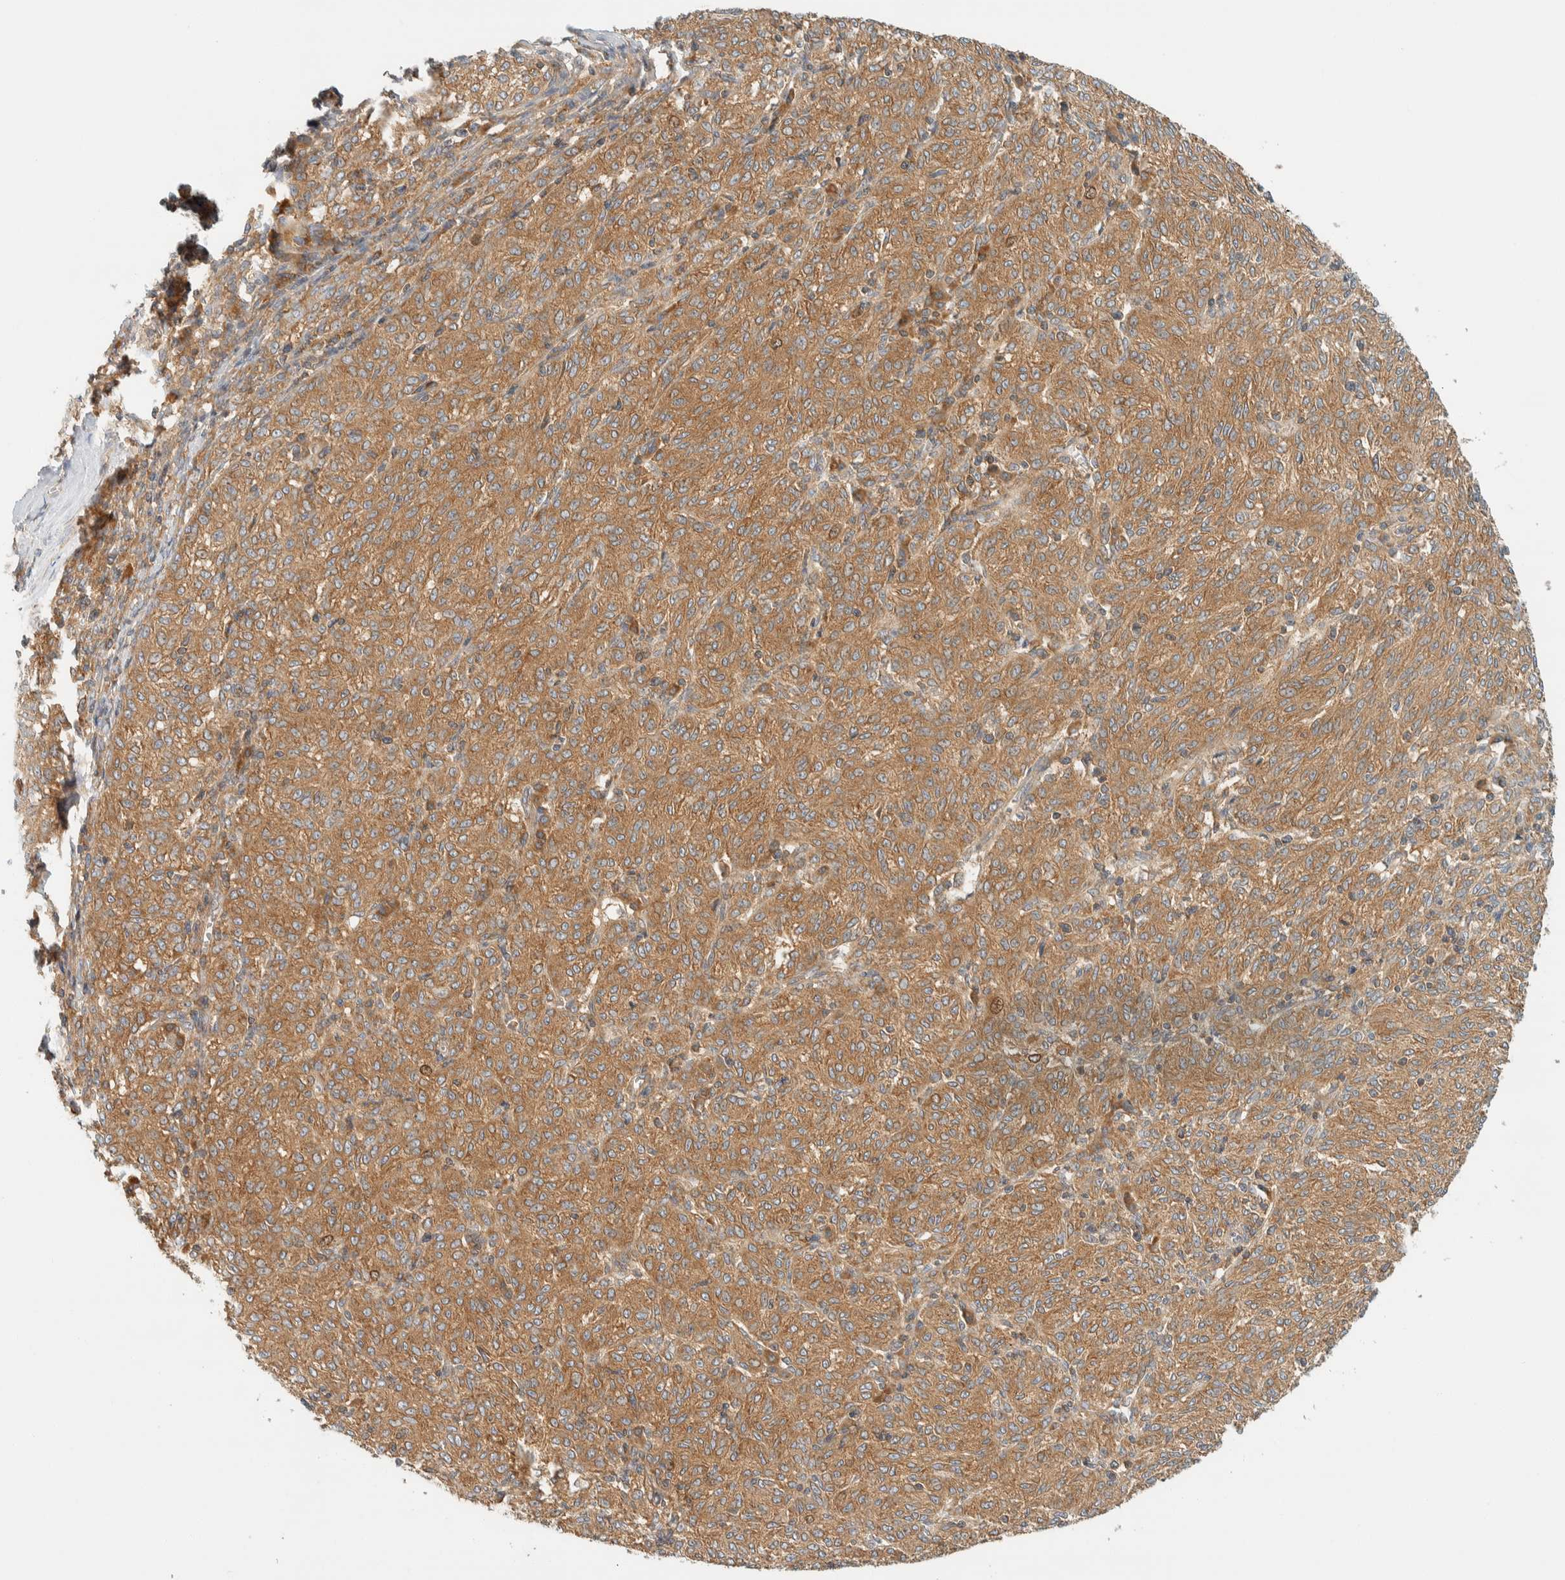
{"staining": {"intensity": "moderate", "quantity": ">75%", "location": "cytoplasmic/membranous"}, "tissue": "melanoma", "cell_type": "Tumor cells", "image_type": "cancer", "snomed": [{"axis": "morphology", "description": "Malignant melanoma, NOS"}, {"axis": "topography", "description": "Skin"}], "caption": "High-magnification brightfield microscopy of malignant melanoma stained with DAB (3,3'-diaminobenzidine) (brown) and counterstained with hematoxylin (blue). tumor cells exhibit moderate cytoplasmic/membranous expression is present in about>75% of cells.", "gene": "ARFGEF1", "patient": {"sex": "female", "age": 72}}